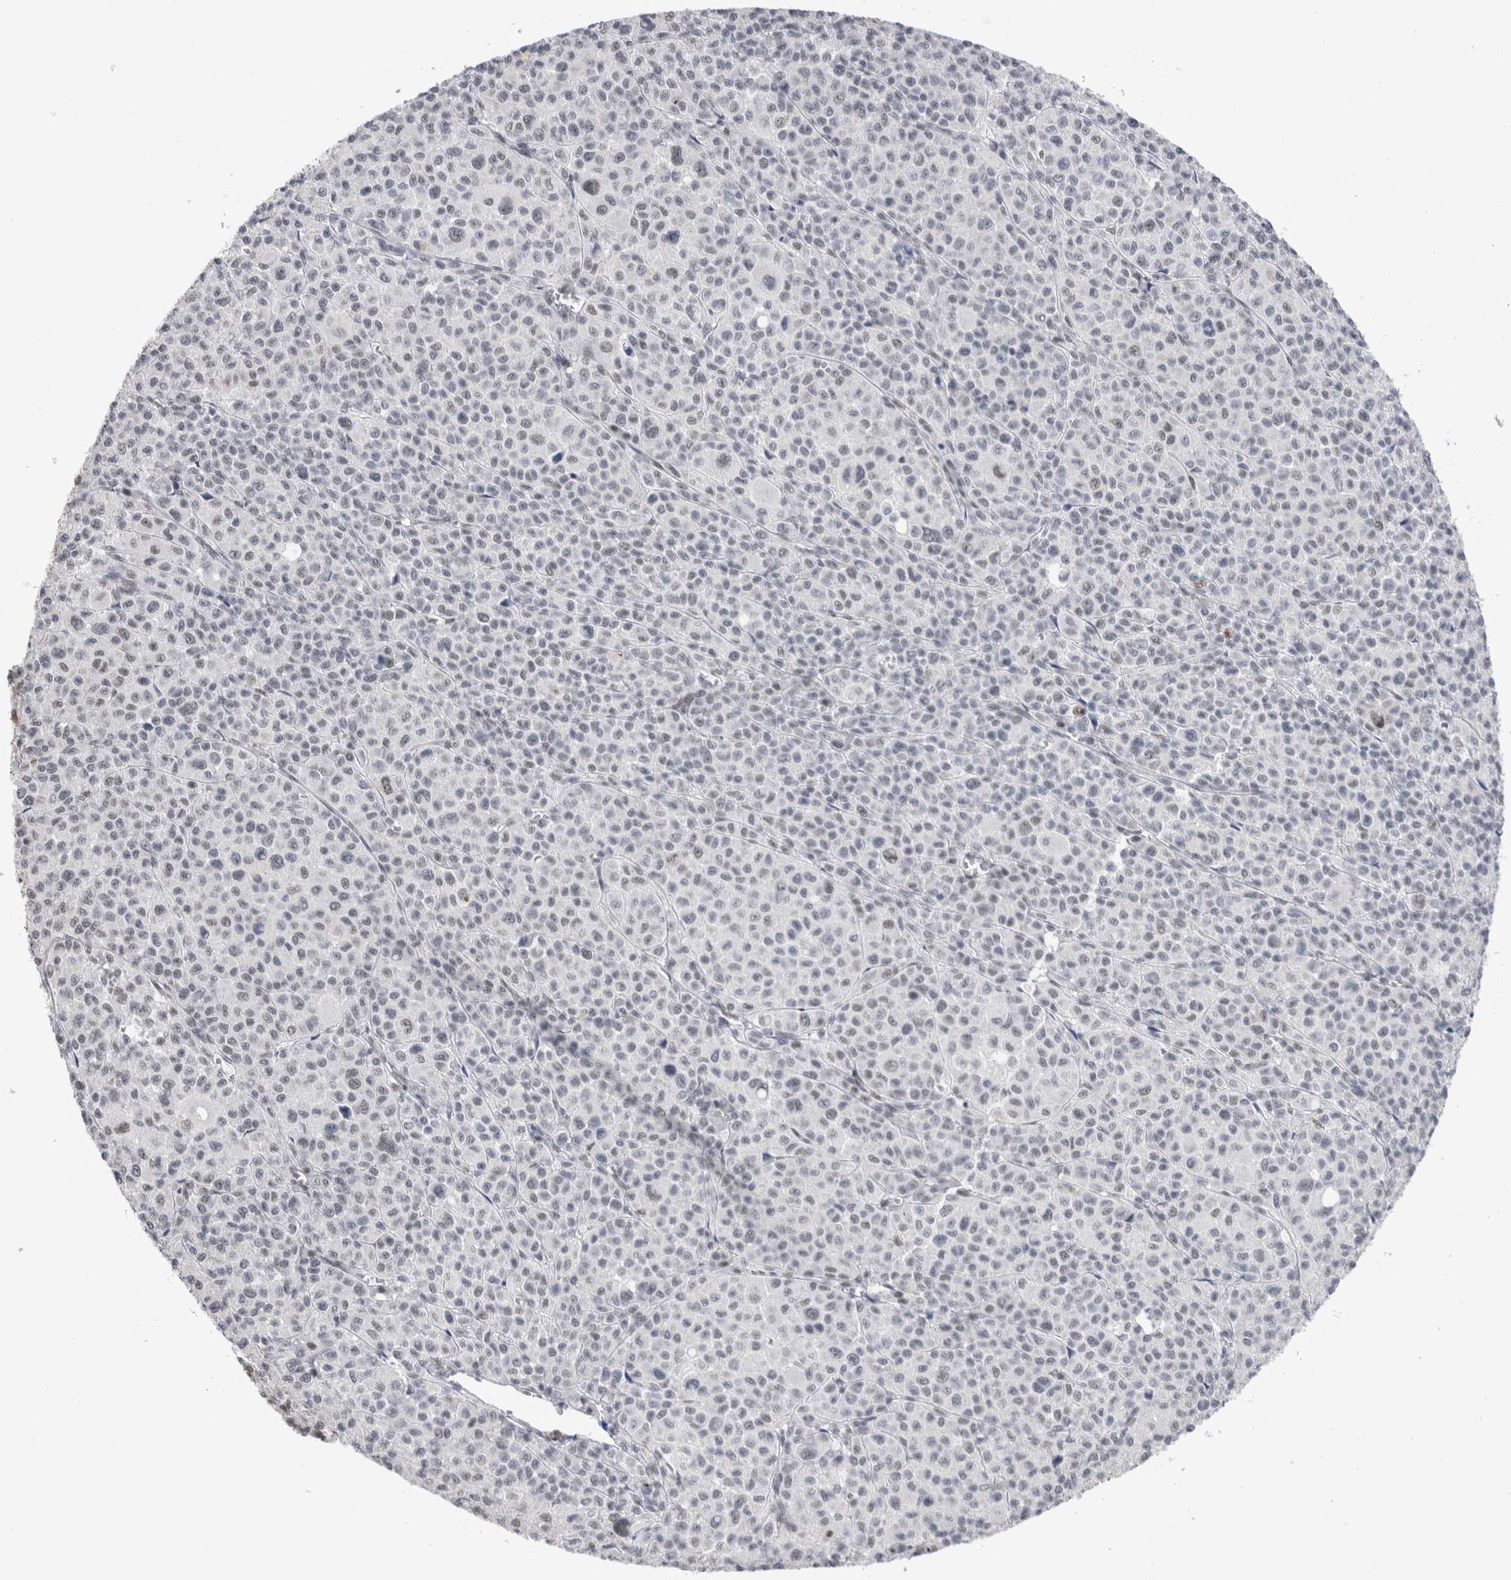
{"staining": {"intensity": "strong", "quantity": "<25%", "location": "nuclear"}, "tissue": "melanoma", "cell_type": "Tumor cells", "image_type": "cancer", "snomed": [{"axis": "morphology", "description": "Malignant melanoma, Metastatic site"}, {"axis": "topography", "description": "Skin"}], "caption": "Immunohistochemistry (IHC) (DAB) staining of melanoma displays strong nuclear protein positivity in about <25% of tumor cells. The protein is stained brown, and the nuclei are stained in blue (DAB IHC with brightfield microscopy, high magnification).", "gene": "RBM6", "patient": {"sex": "female", "age": 74}}